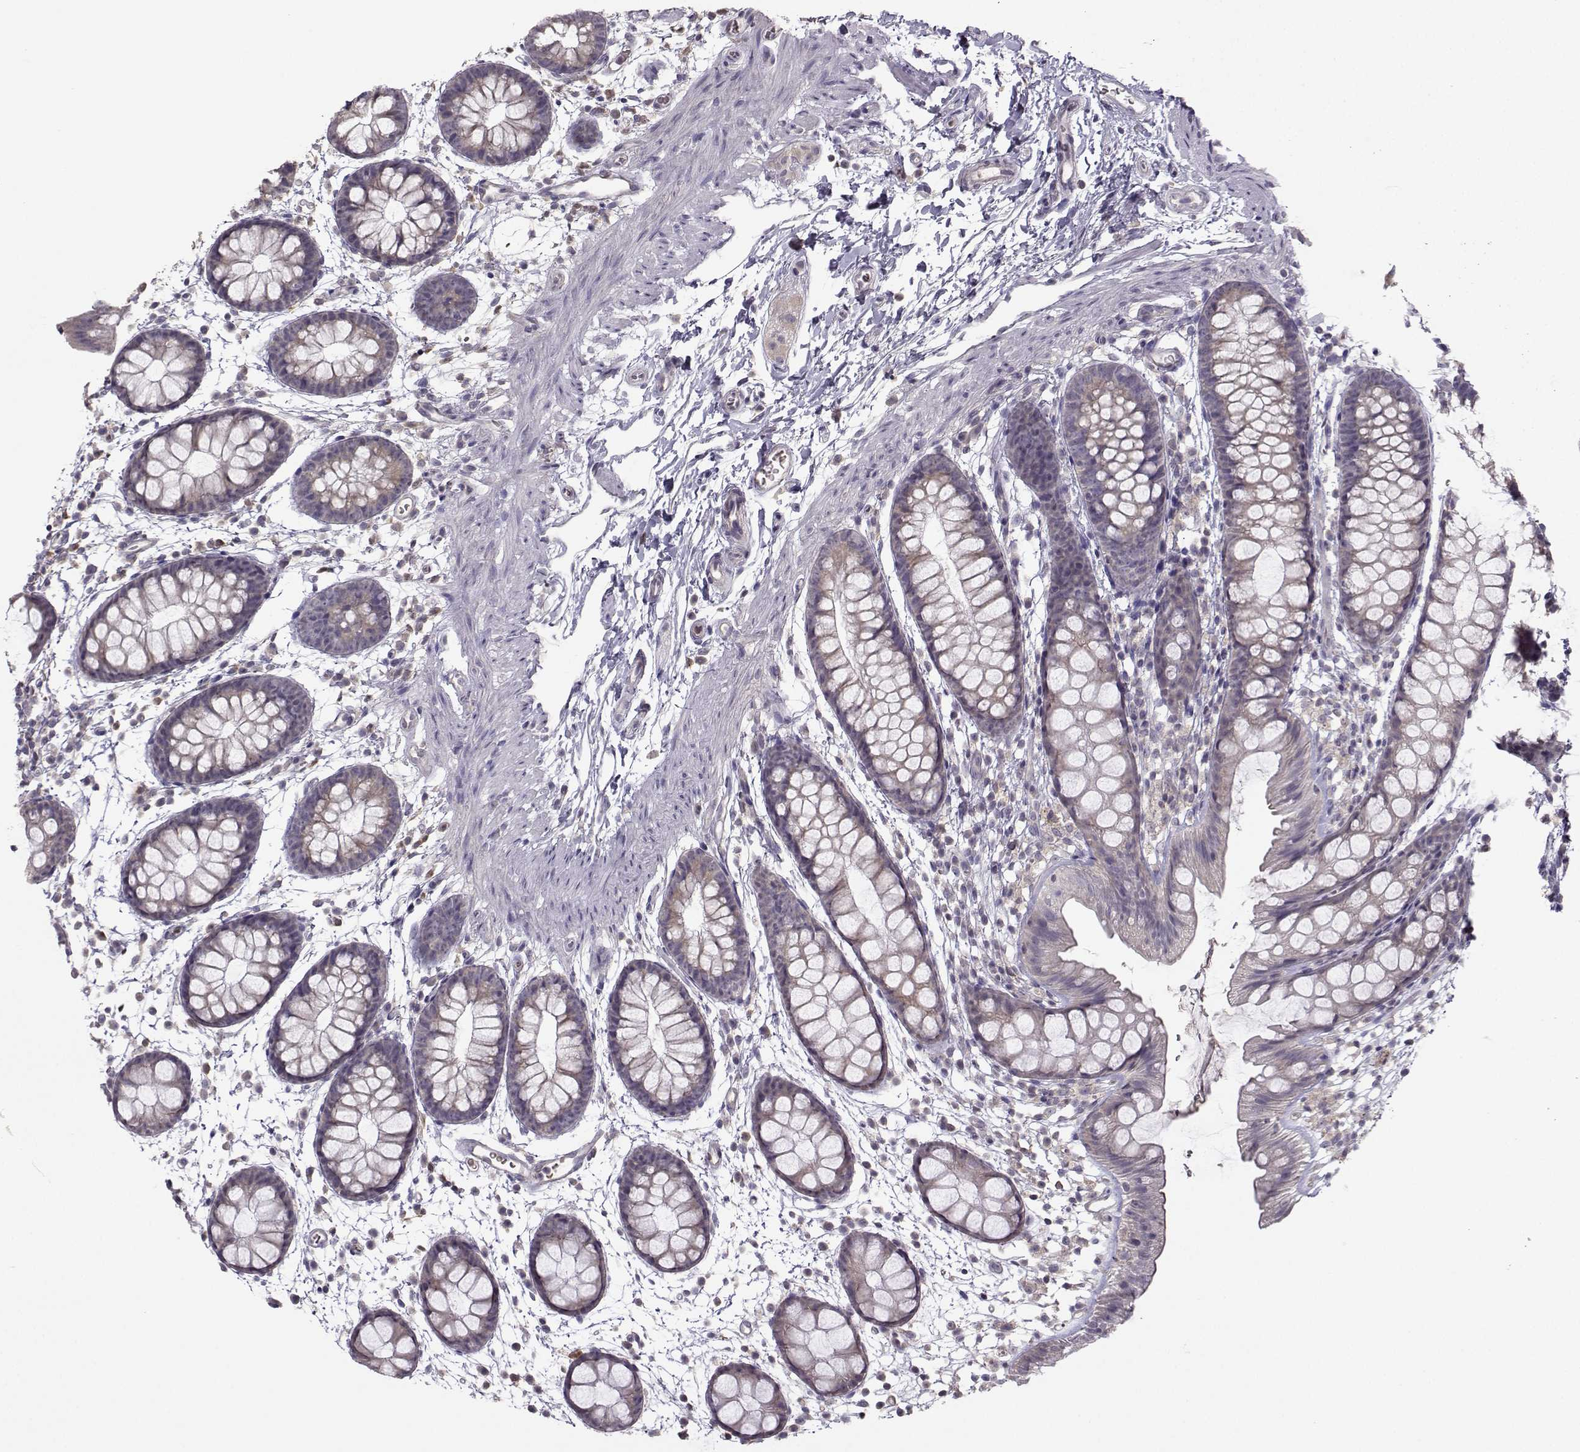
{"staining": {"intensity": "weak", "quantity": "<25%", "location": "cytoplasmic/membranous"}, "tissue": "rectum", "cell_type": "Glandular cells", "image_type": "normal", "snomed": [{"axis": "morphology", "description": "Normal tissue, NOS"}, {"axis": "topography", "description": "Rectum"}], "caption": "IHC of unremarkable rectum shows no staining in glandular cells. (DAB (3,3'-diaminobenzidine) IHC with hematoxylin counter stain).", "gene": "FCAMR", "patient": {"sex": "male", "age": 57}}